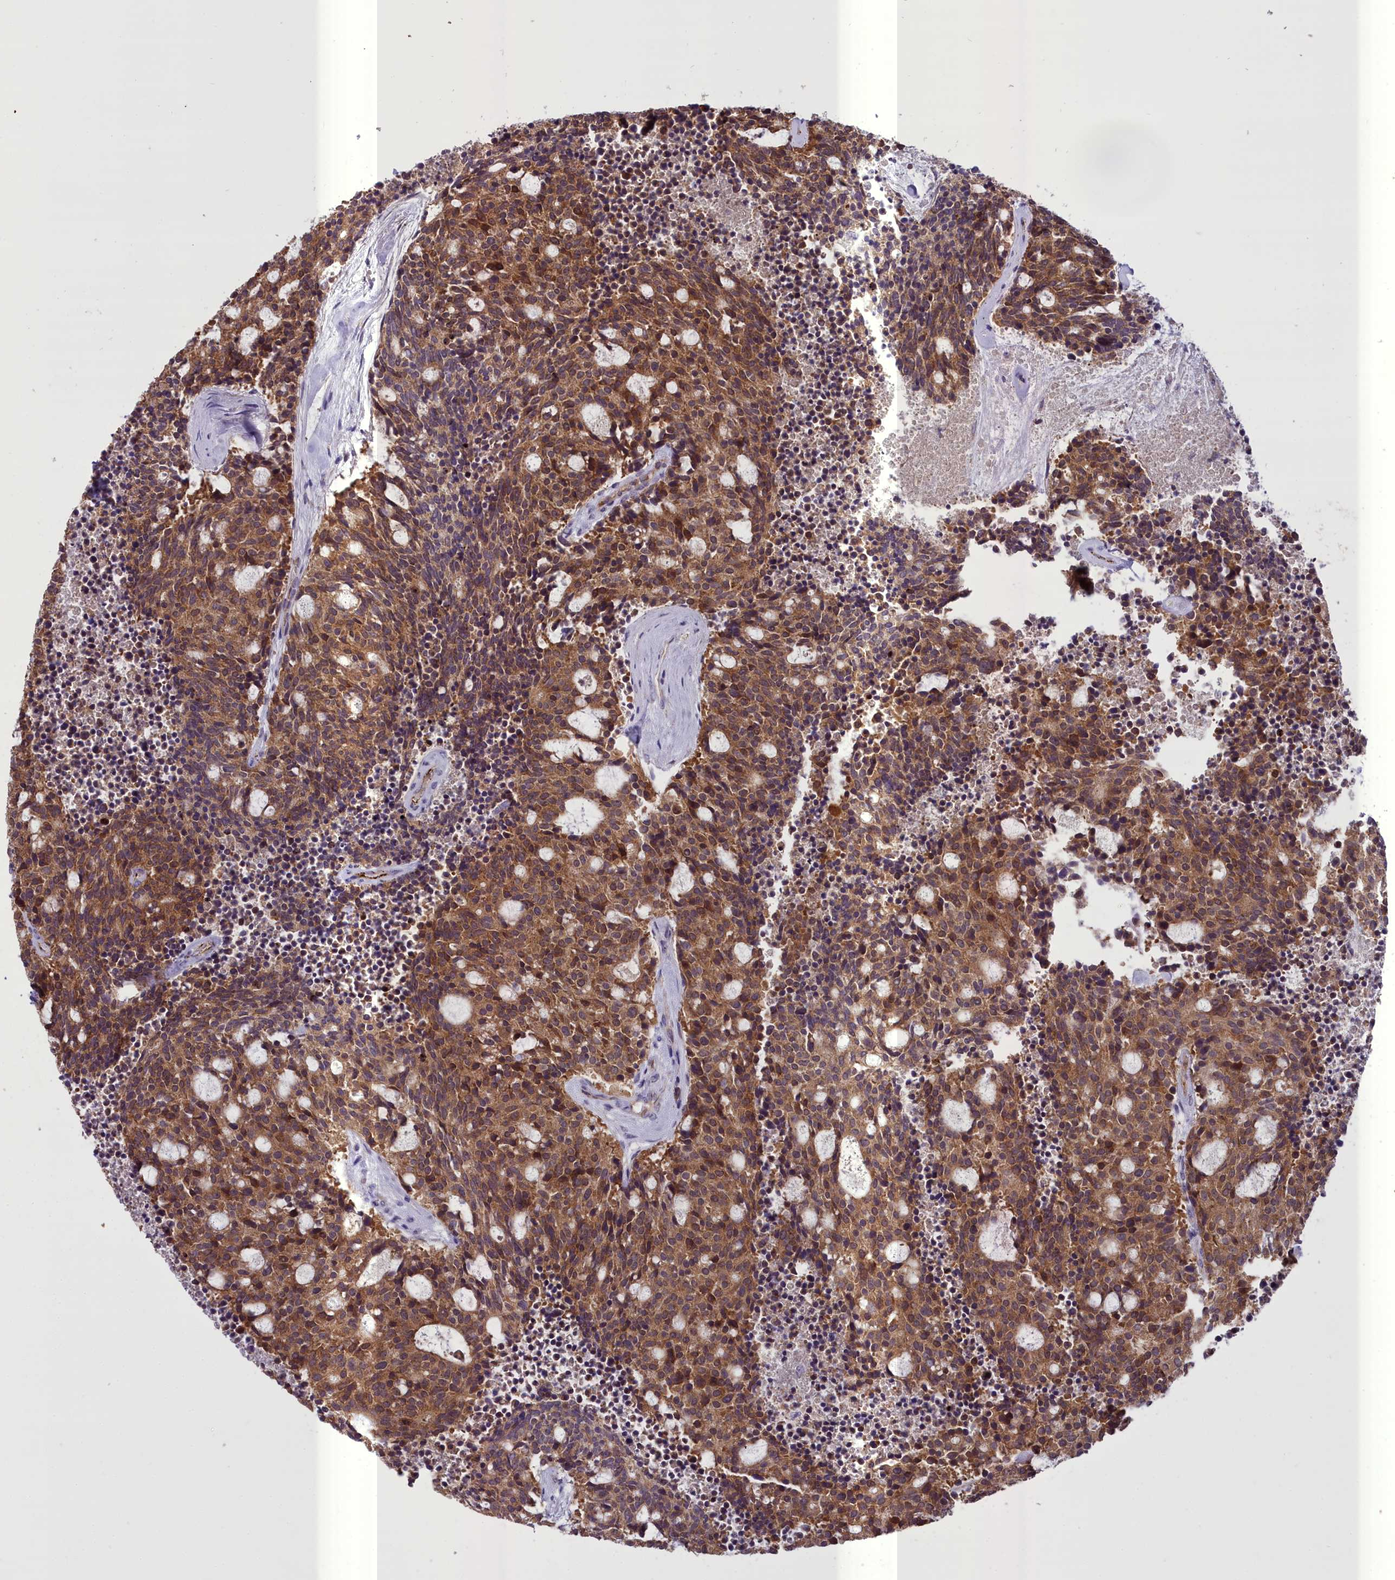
{"staining": {"intensity": "moderate", "quantity": ">75%", "location": "cytoplasmic/membranous"}, "tissue": "carcinoid", "cell_type": "Tumor cells", "image_type": "cancer", "snomed": [{"axis": "morphology", "description": "Carcinoid, malignant, NOS"}, {"axis": "topography", "description": "Pancreas"}], "caption": "An image showing moderate cytoplasmic/membranous staining in about >75% of tumor cells in carcinoid (malignant), as visualized by brown immunohistochemical staining.", "gene": "TBC1D24", "patient": {"sex": "female", "age": 54}}